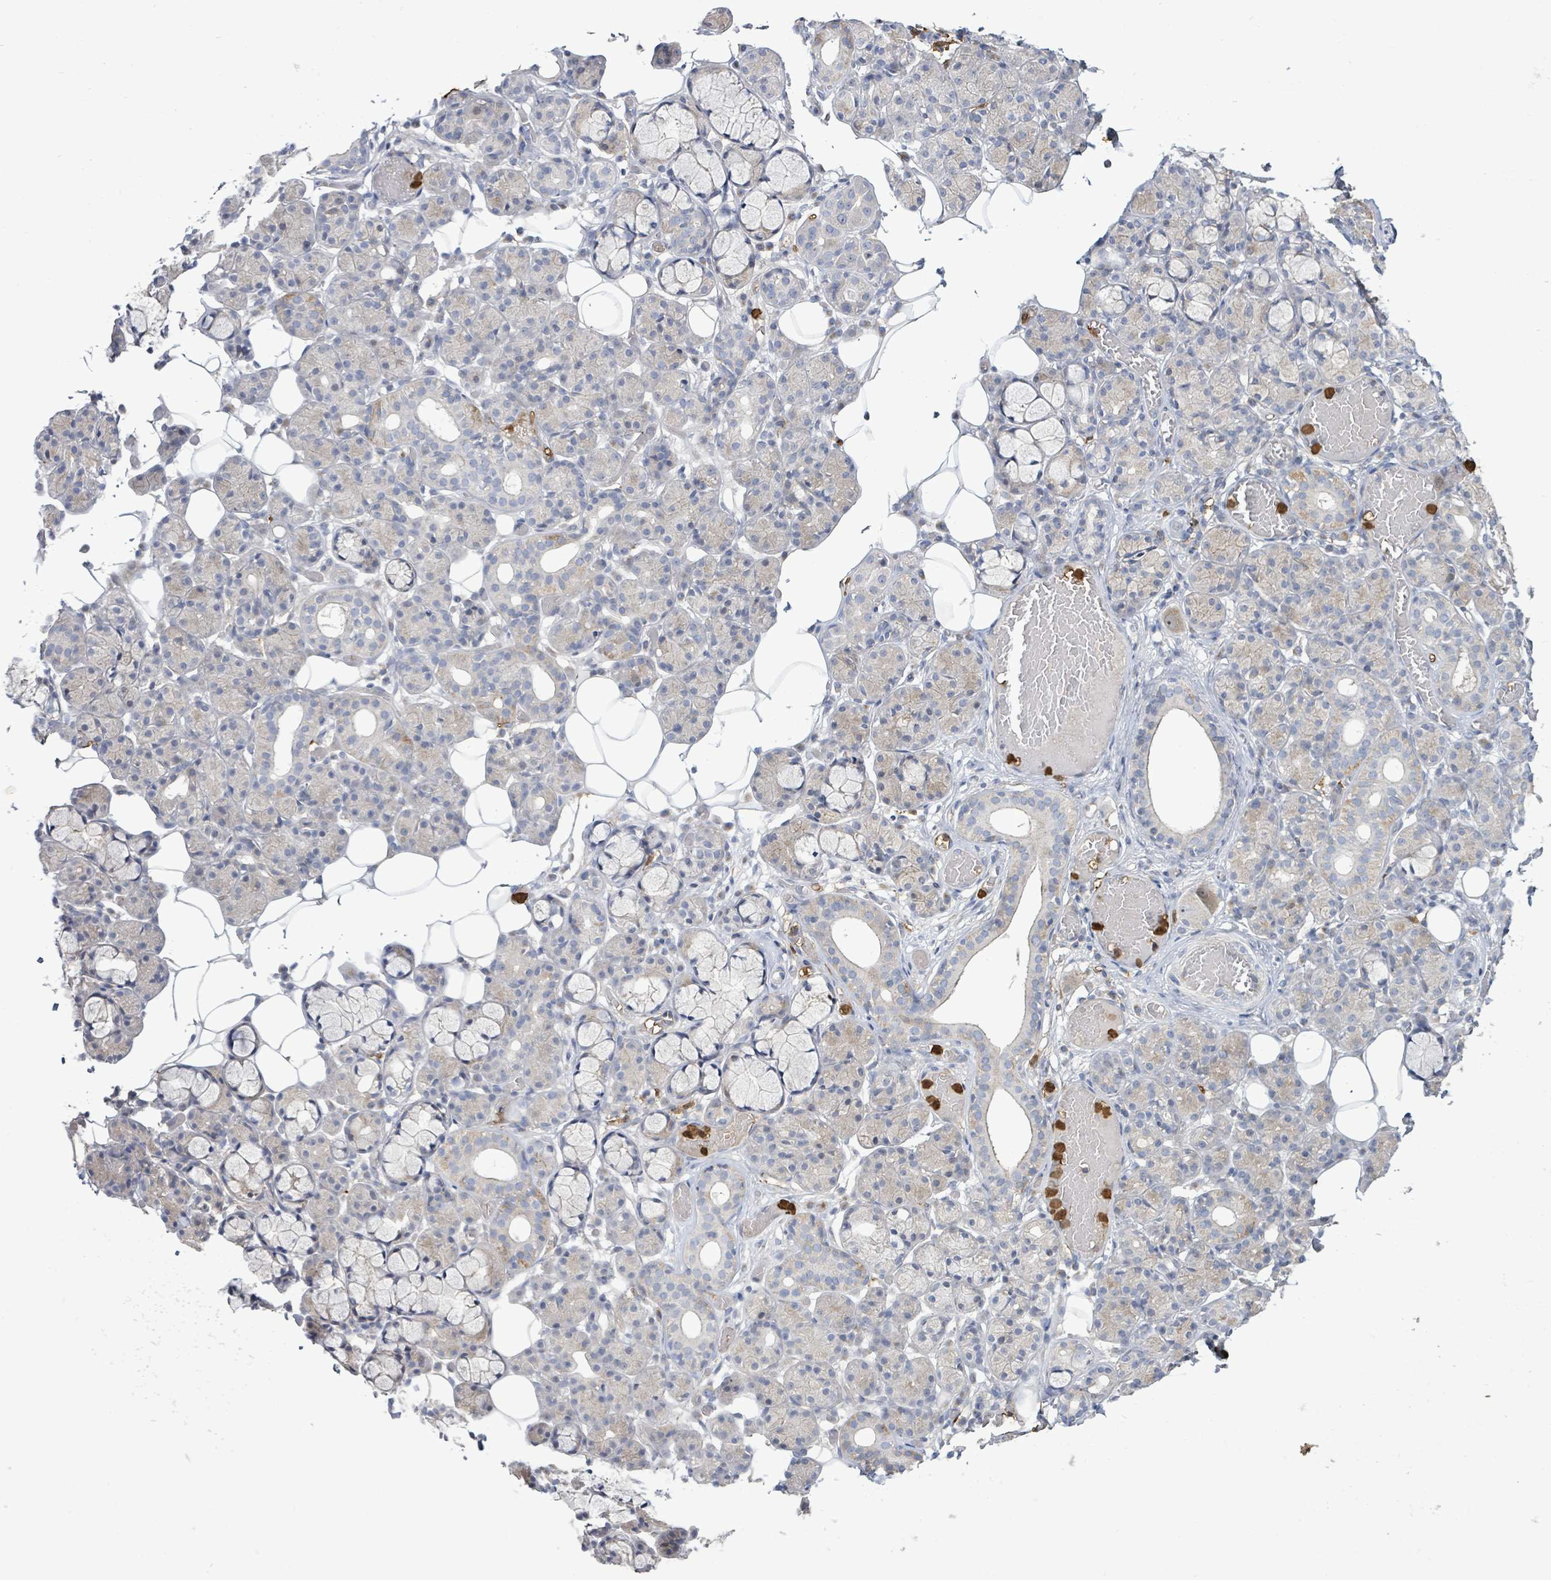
{"staining": {"intensity": "negative", "quantity": "none", "location": "none"}, "tissue": "salivary gland", "cell_type": "Glandular cells", "image_type": "normal", "snomed": [{"axis": "morphology", "description": "Normal tissue, NOS"}, {"axis": "topography", "description": "Salivary gland"}], "caption": "The micrograph reveals no staining of glandular cells in benign salivary gland.", "gene": "FAM210A", "patient": {"sex": "male", "age": 63}}